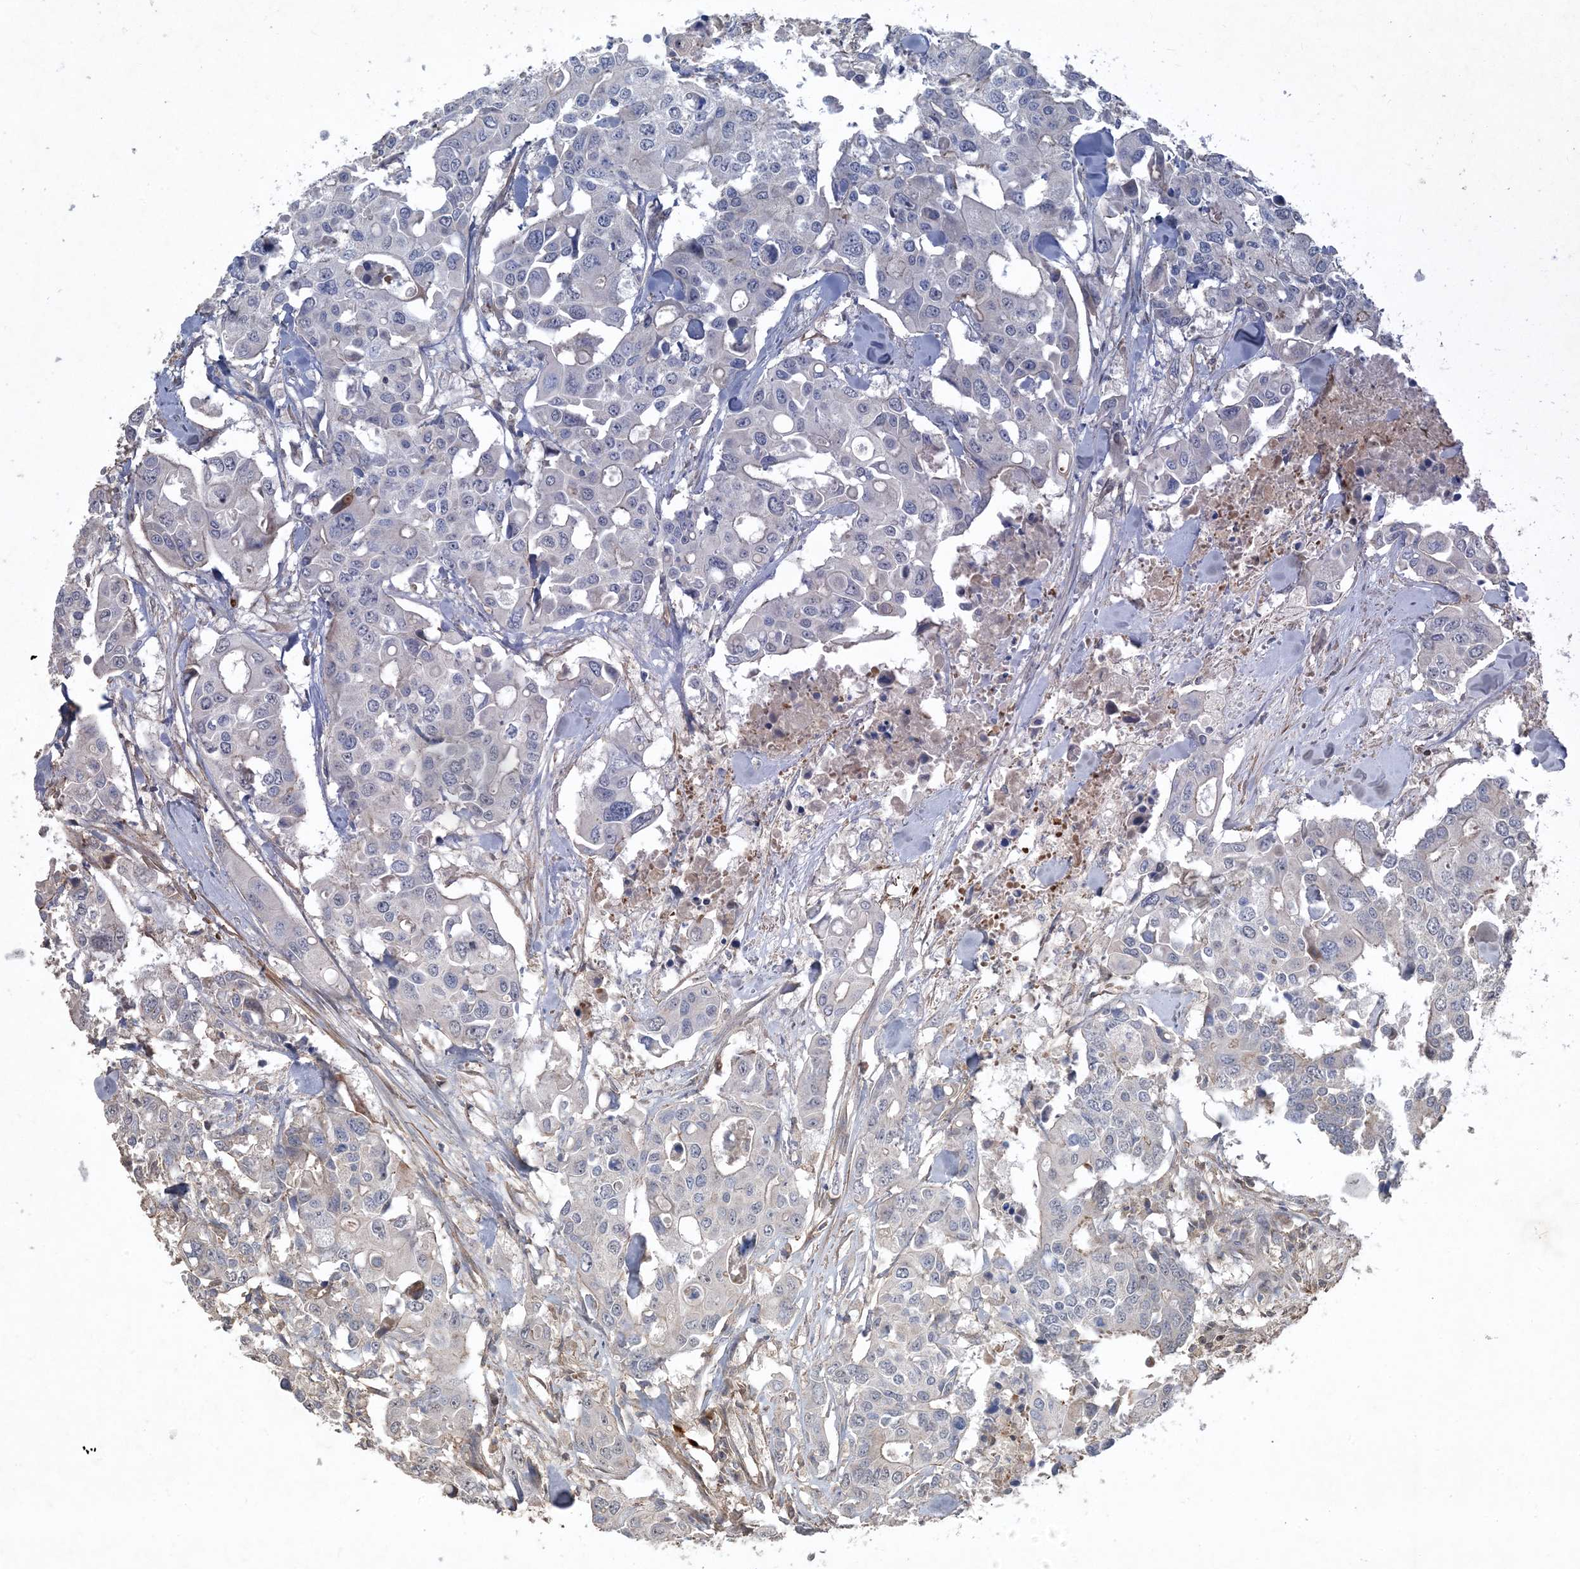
{"staining": {"intensity": "negative", "quantity": "none", "location": "none"}, "tissue": "colorectal cancer", "cell_type": "Tumor cells", "image_type": "cancer", "snomed": [{"axis": "morphology", "description": "Adenocarcinoma, NOS"}, {"axis": "topography", "description": "Colon"}], "caption": "Tumor cells show no significant staining in colorectal cancer (adenocarcinoma).", "gene": "PRRT3", "patient": {"sex": "male", "age": 77}}